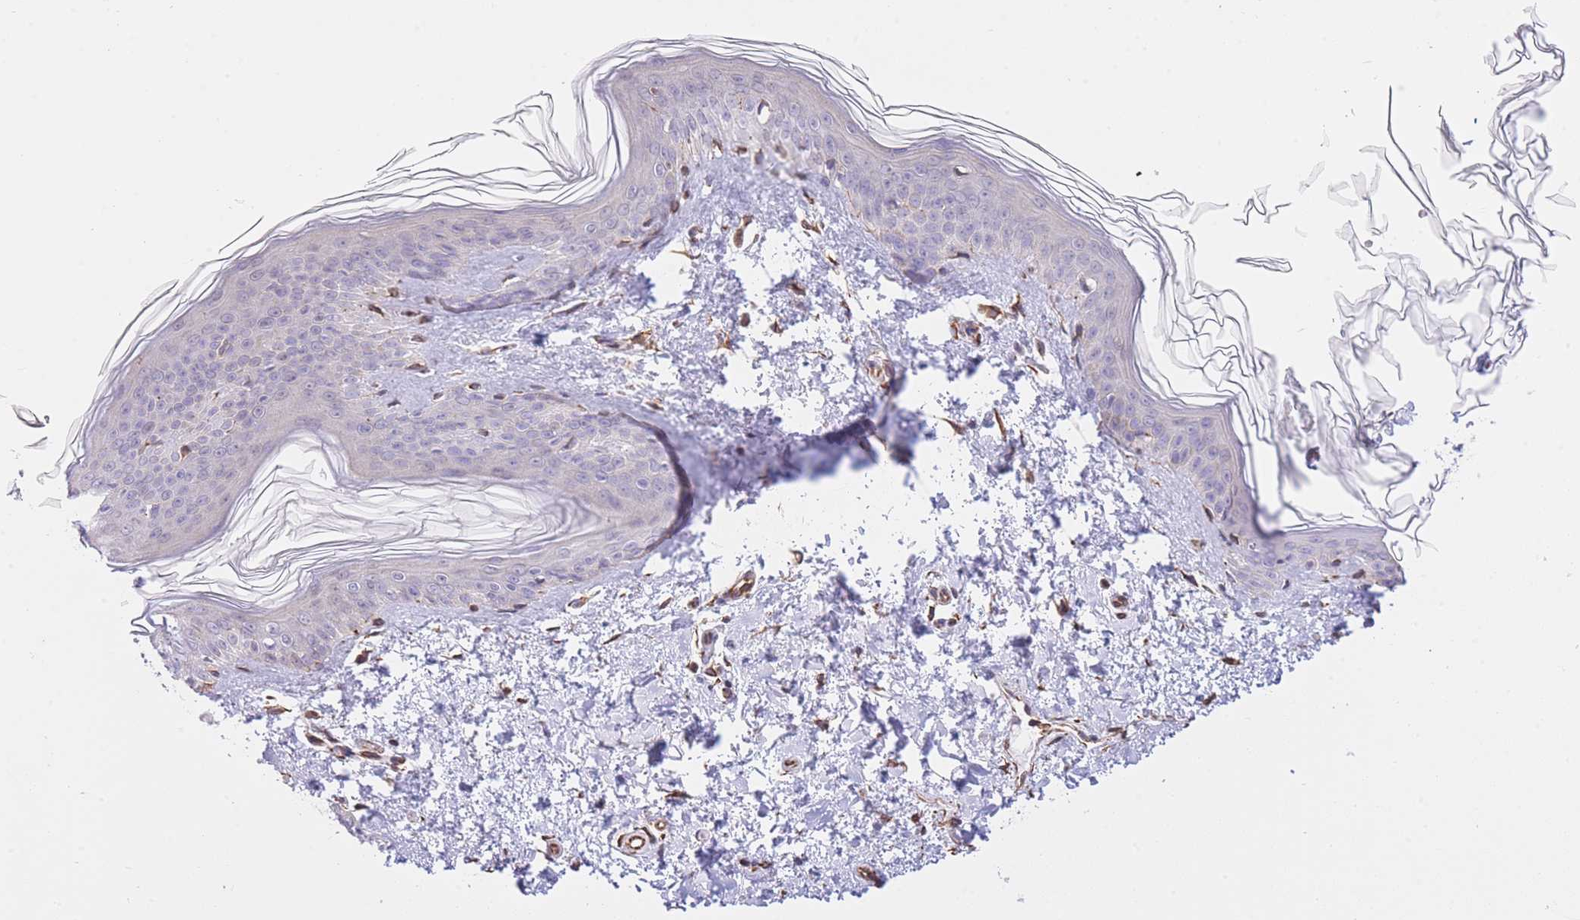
{"staining": {"intensity": "strong", "quantity": ">75%", "location": "cytoplasmic/membranous"}, "tissue": "skin", "cell_type": "Fibroblasts", "image_type": "normal", "snomed": [{"axis": "morphology", "description": "Normal tissue, NOS"}, {"axis": "topography", "description": "Skin"}], "caption": "Immunohistochemical staining of unremarkable human skin exhibits strong cytoplasmic/membranous protein expression in approximately >75% of fibroblasts. Nuclei are stained in blue.", "gene": "PSG11", "patient": {"sex": "female", "age": 41}}